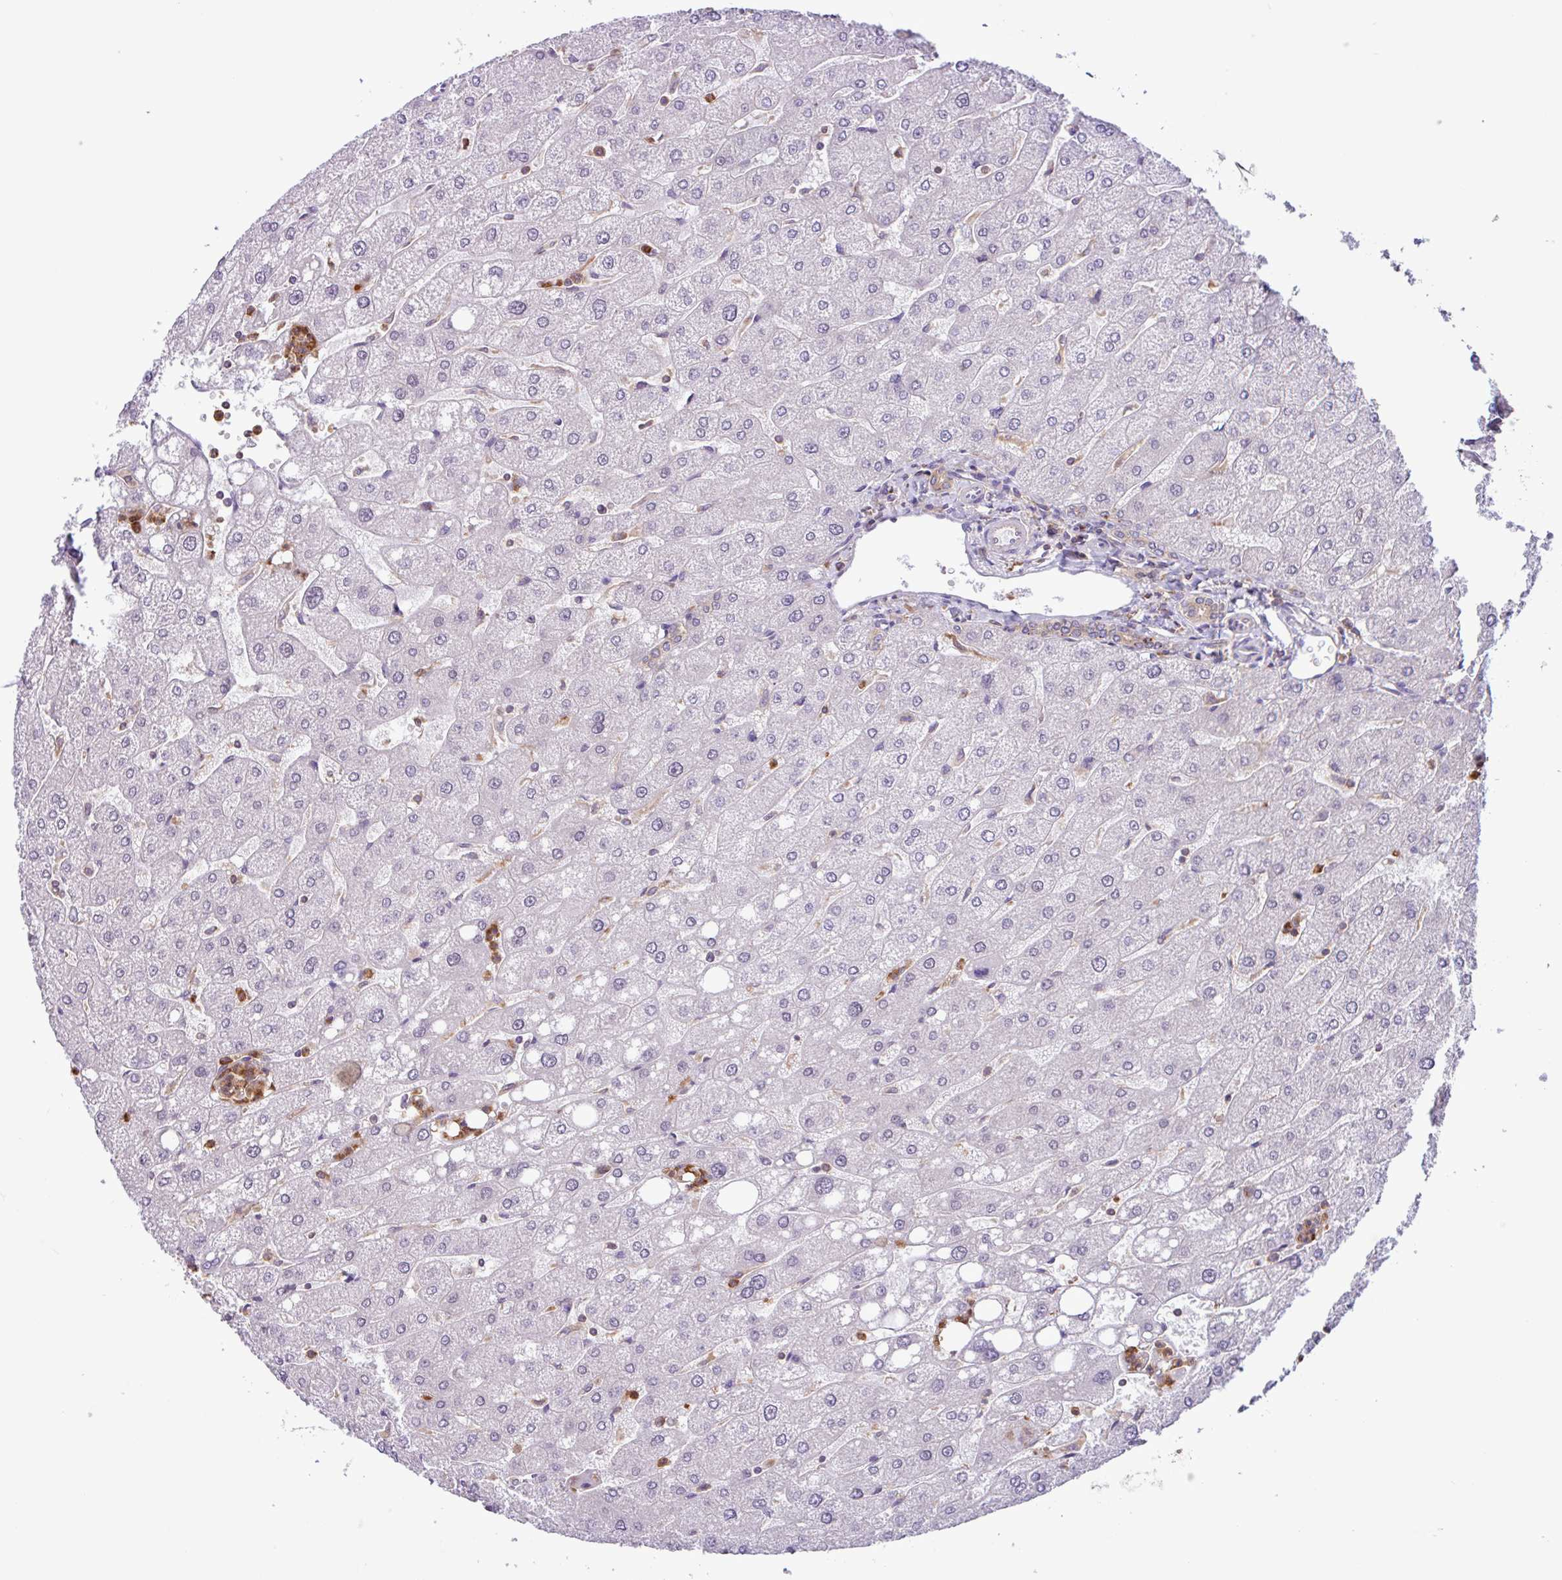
{"staining": {"intensity": "weak", "quantity": ">75%", "location": "cytoplasmic/membranous"}, "tissue": "liver", "cell_type": "Cholangiocytes", "image_type": "normal", "snomed": [{"axis": "morphology", "description": "Normal tissue, NOS"}, {"axis": "topography", "description": "Liver"}], "caption": "Cholangiocytes demonstrate low levels of weak cytoplasmic/membranous expression in about >75% of cells in benign liver. Nuclei are stained in blue.", "gene": "ACTR3B", "patient": {"sex": "male", "age": 67}}